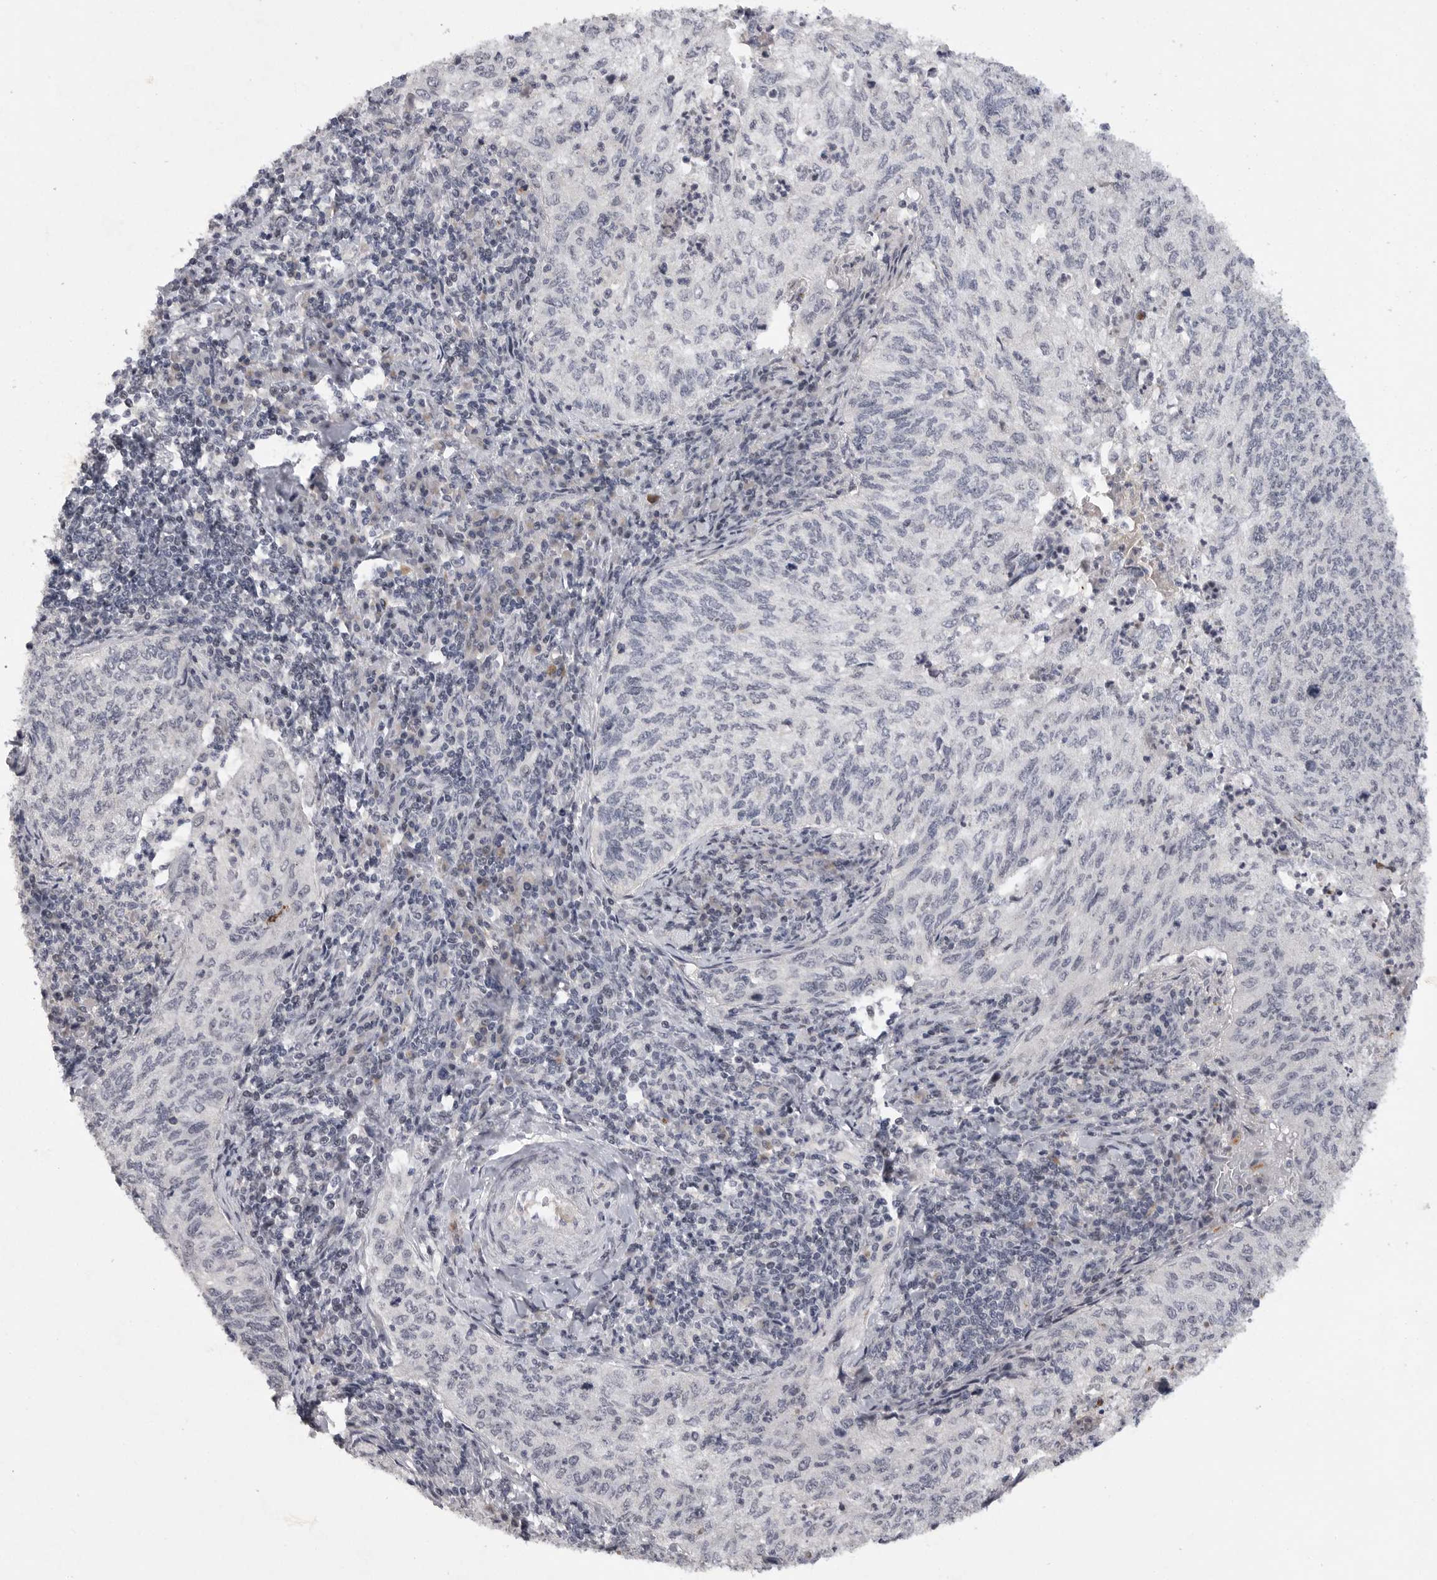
{"staining": {"intensity": "negative", "quantity": "none", "location": "none"}, "tissue": "cervical cancer", "cell_type": "Tumor cells", "image_type": "cancer", "snomed": [{"axis": "morphology", "description": "Squamous cell carcinoma, NOS"}, {"axis": "topography", "description": "Cervix"}], "caption": "This is a photomicrograph of immunohistochemistry staining of squamous cell carcinoma (cervical), which shows no positivity in tumor cells.", "gene": "FBXO43", "patient": {"sex": "female", "age": 30}}